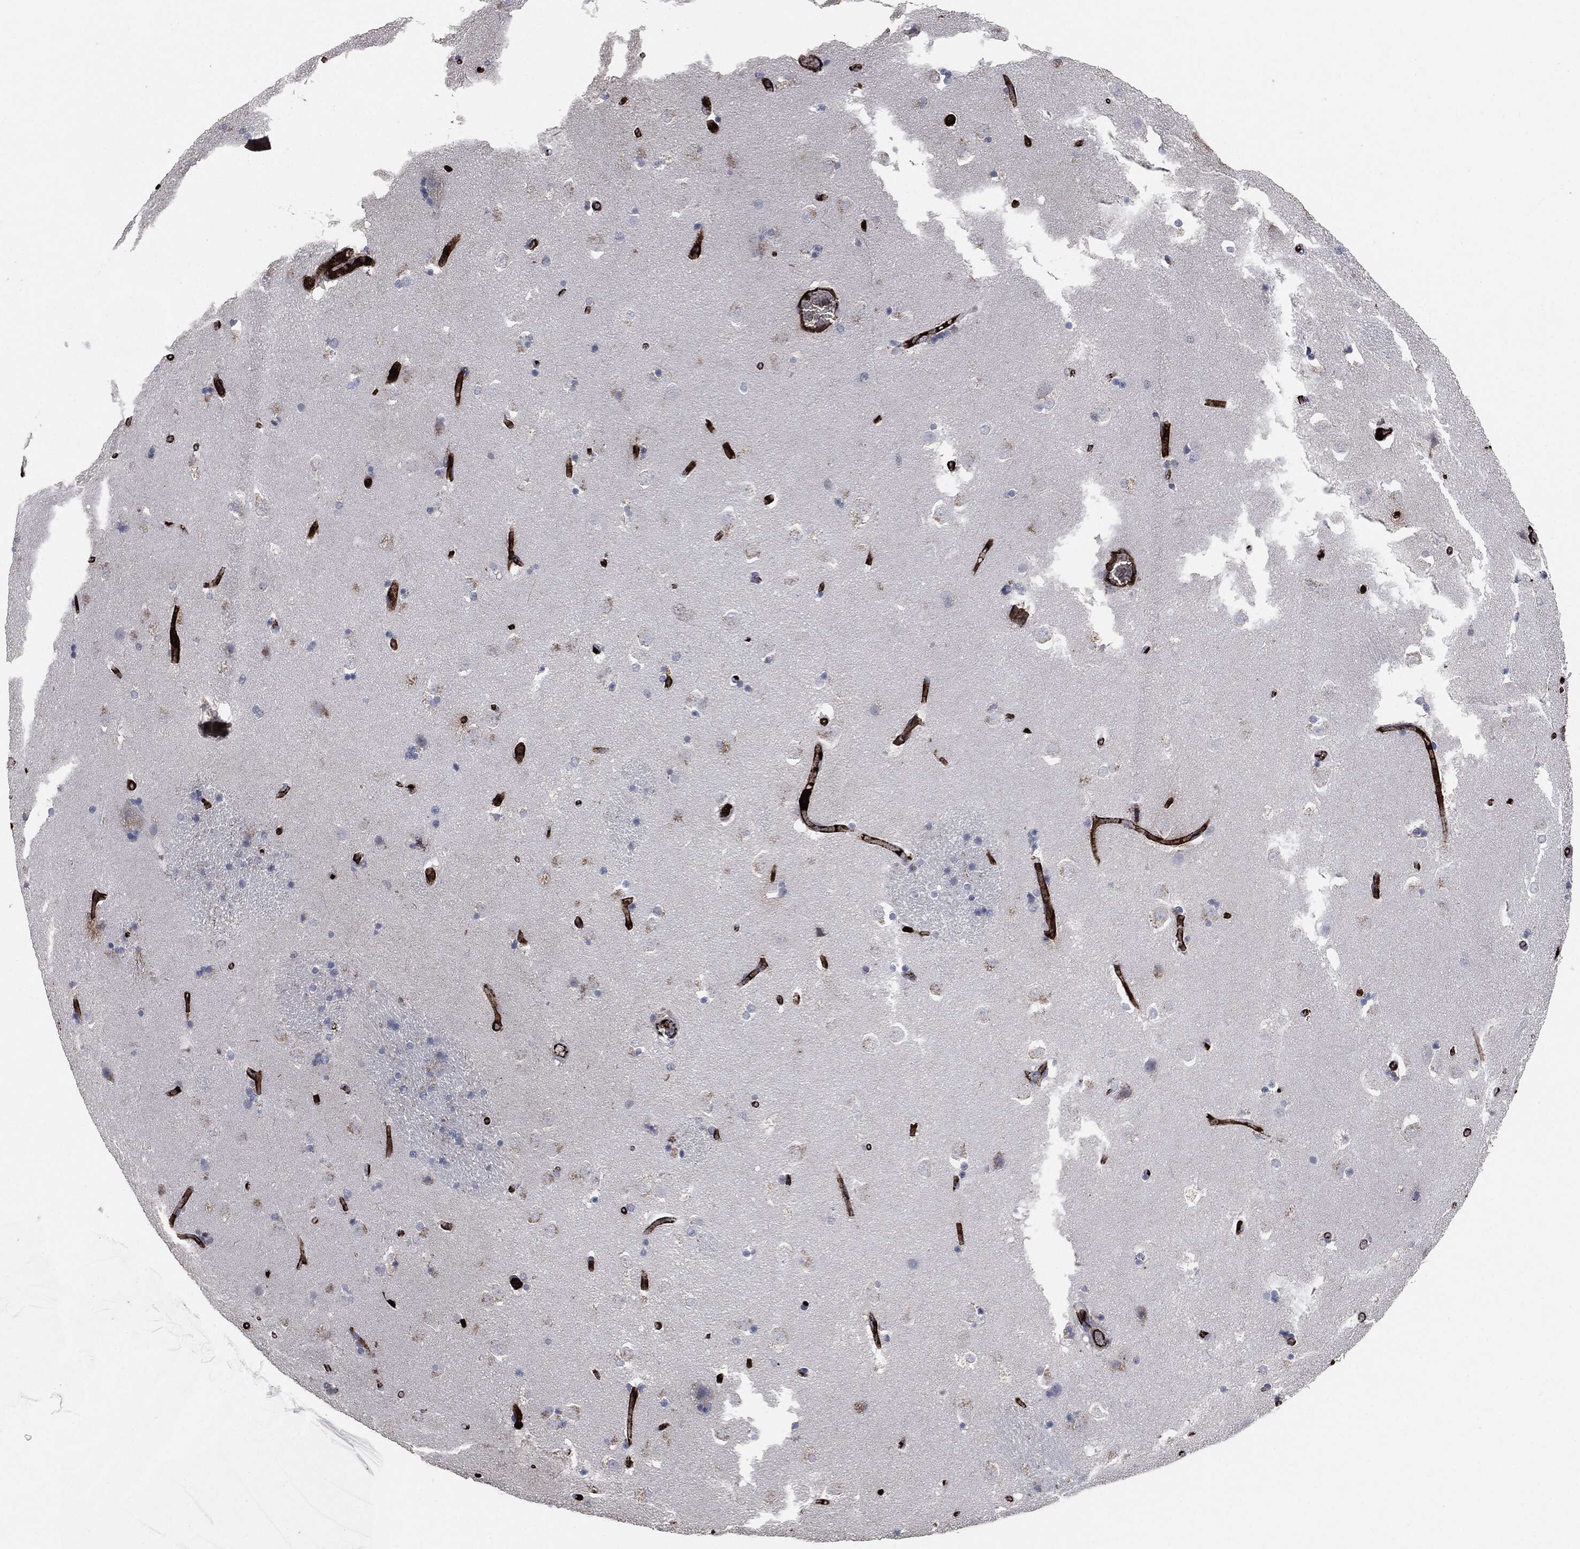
{"staining": {"intensity": "negative", "quantity": "none", "location": "none"}, "tissue": "caudate", "cell_type": "Glial cells", "image_type": "normal", "snomed": [{"axis": "morphology", "description": "Normal tissue, NOS"}, {"axis": "topography", "description": "Lateral ventricle wall"}], "caption": "Immunohistochemical staining of normal caudate reveals no significant expression in glial cells. (Stains: DAB immunohistochemistry with hematoxylin counter stain, Microscopy: brightfield microscopy at high magnification).", "gene": "APOB", "patient": {"sex": "male", "age": 51}}